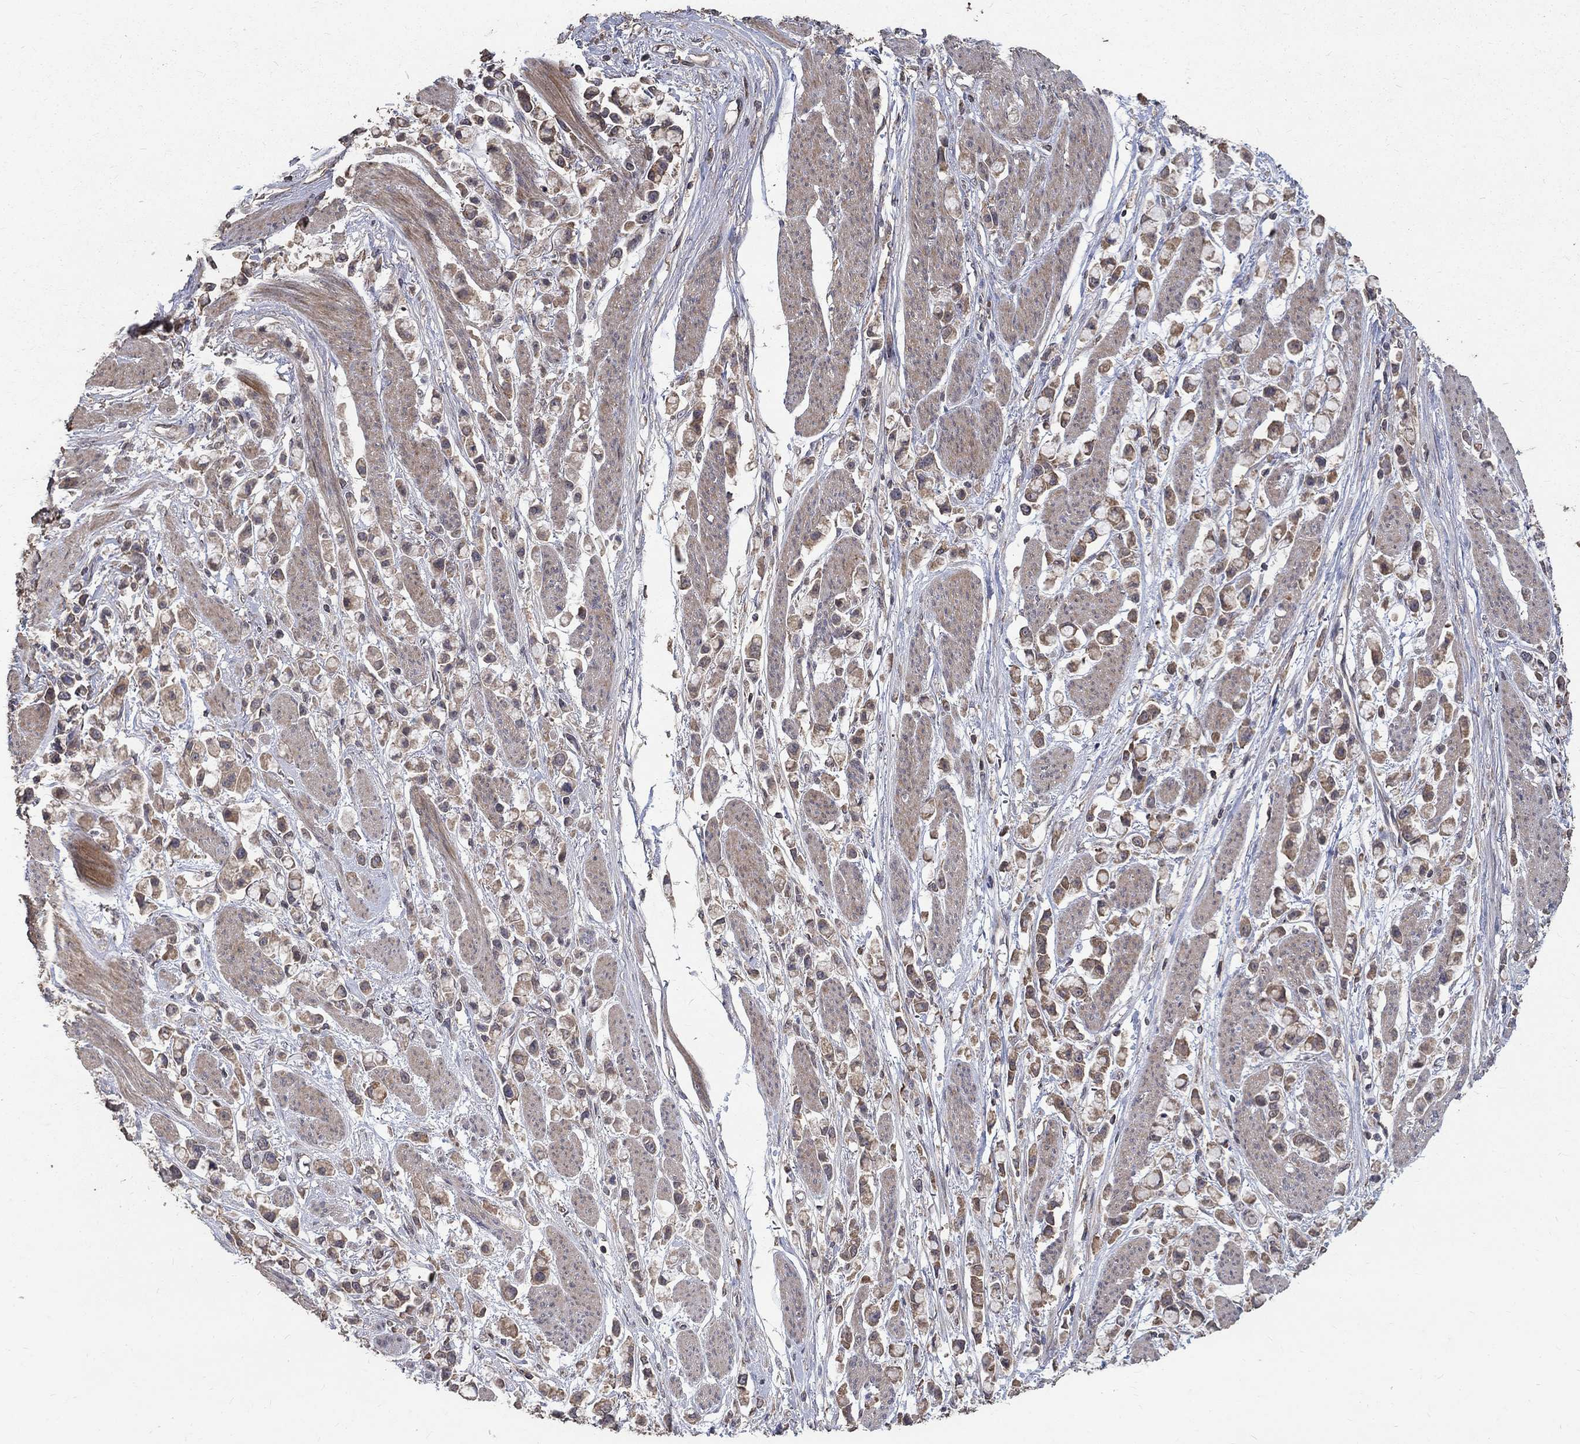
{"staining": {"intensity": "moderate", "quantity": "25%-75%", "location": "cytoplasmic/membranous"}, "tissue": "stomach cancer", "cell_type": "Tumor cells", "image_type": "cancer", "snomed": [{"axis": "morphology", "description": "Adenocarcinoma, NOS"}, {"axis": "topography", "description": "Stomach"}], "caption": "Immunohistochemical staining of stomach cancer (adenocarcinoma) exhibits medium levels of moderate cytoplasmic/membranous expression in about 25%-75% of tumor cells.", "gene": "C17orf75", "patient": {"sex": "female", "age": 81}}